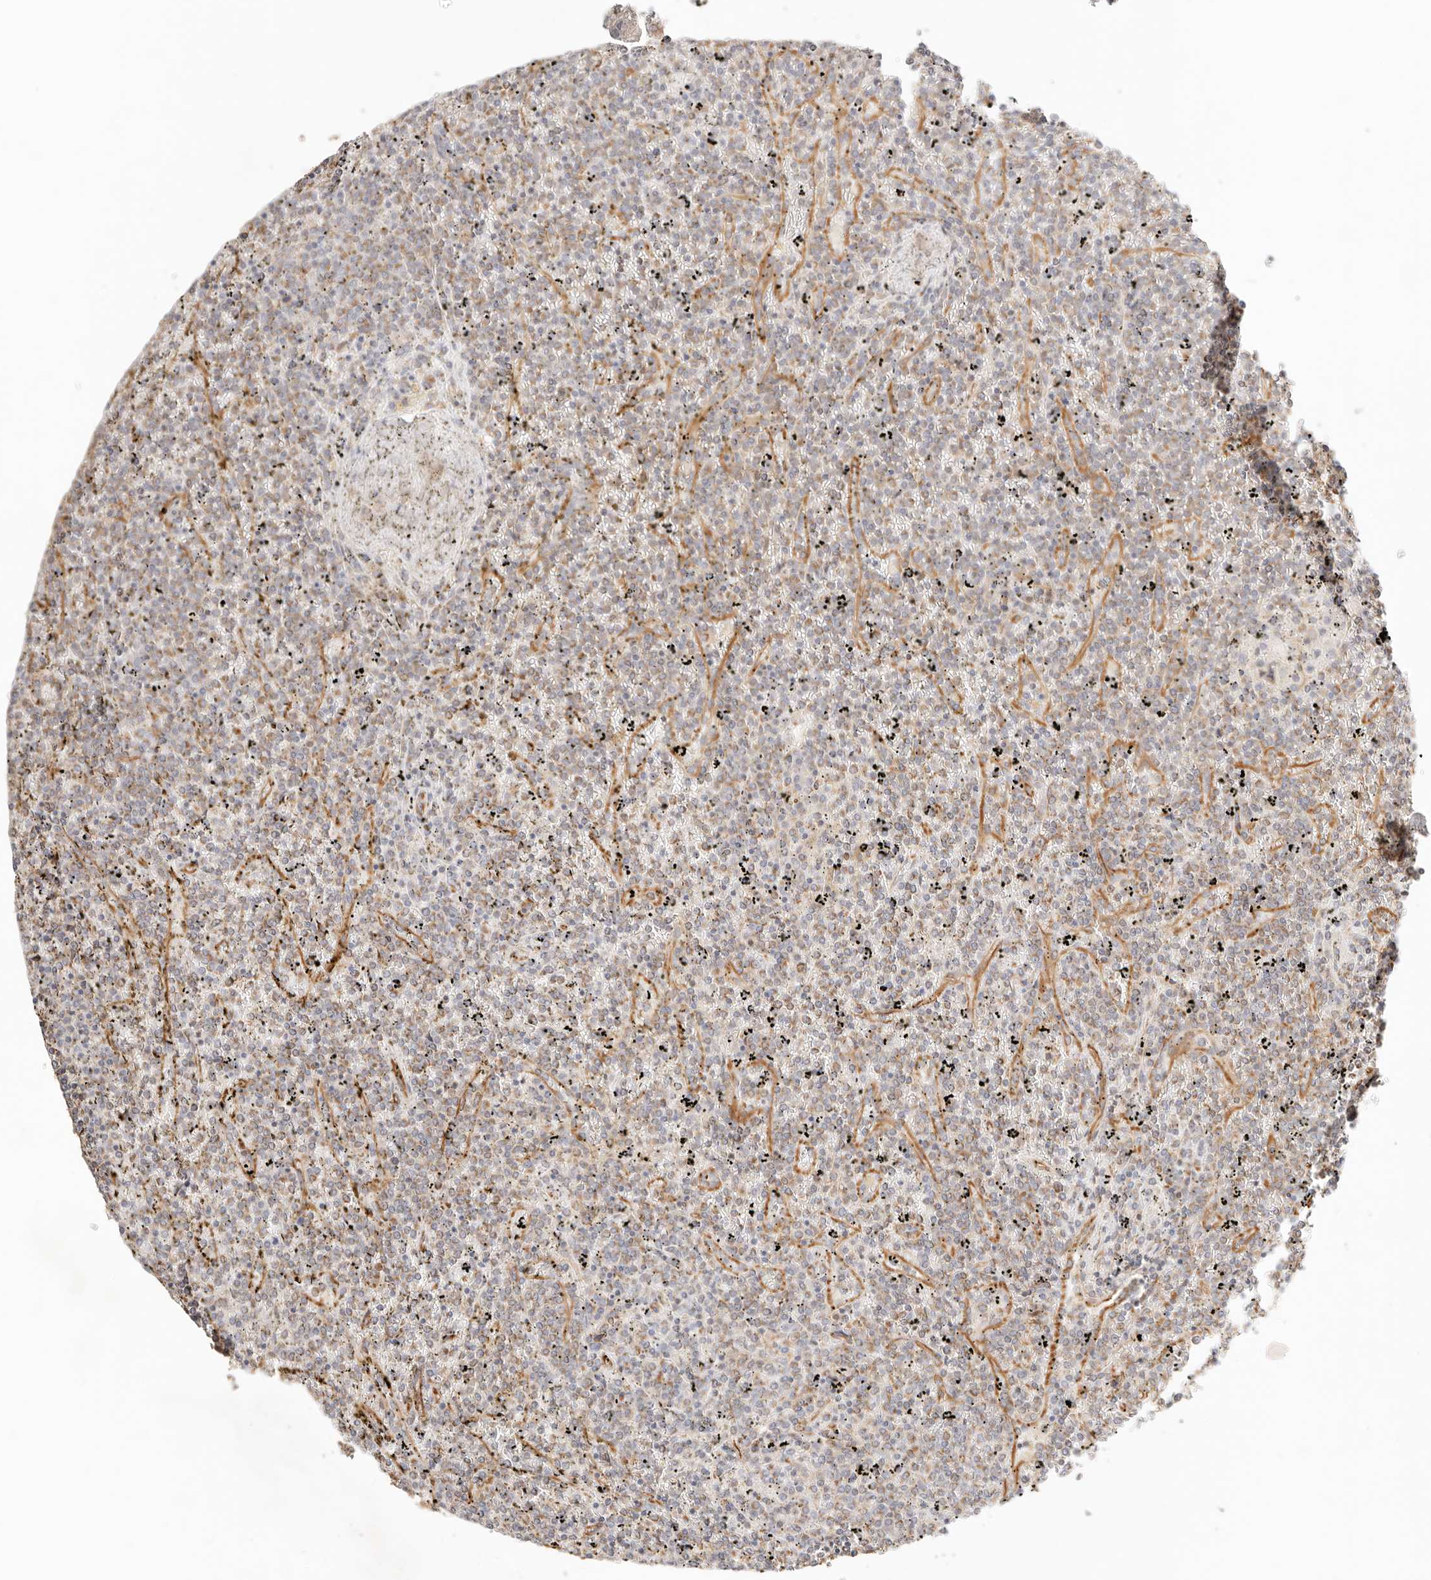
{"staining": {"intensity": "moderate", "quantity": "25%-75%", "location": "cytoplasmic/membranous"}, "tissue": "lymphoma", "cell_type": "Tumor cells", "image_type": "cancer", "snomed": [{"axis": "morphology", "description": "Malignant lymphoma, non-Hodgkin's type, Low grade"}, {"axis": "topography", "description": "Spleen"}], "caption": "Human lymphoma stained with a protein marker shows moderate staining in tumor cells.", "gene": "ZC3H11A", "patient": {"sex": "female", "age": 19}}